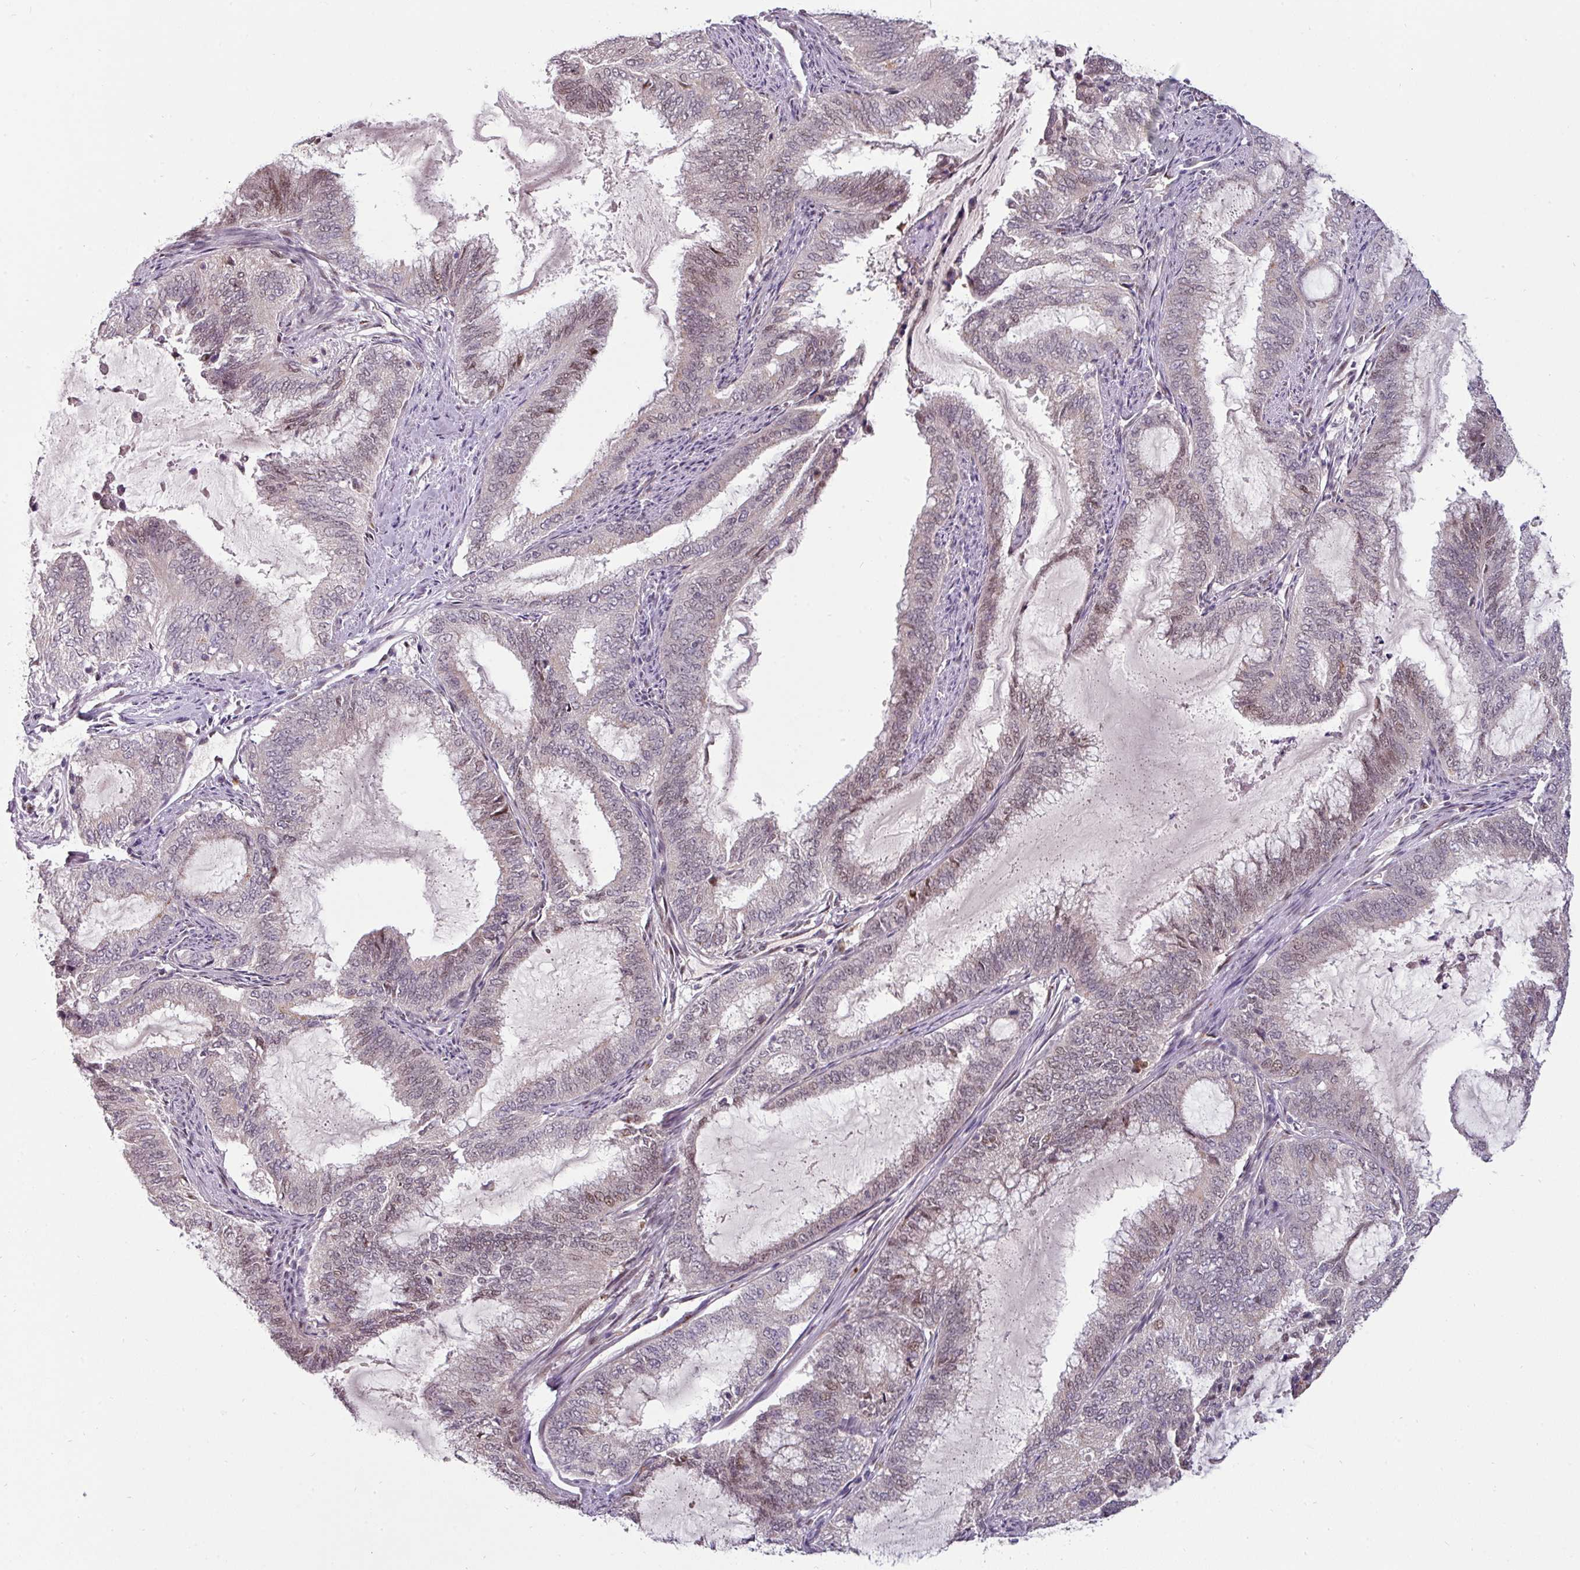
{"staining": {"intensity": "weak", "quantity": "<25%", "location": "nuclear"}, "tissue": "endometrial cancer", "cell_type": "Tumor cells", "image_type": "cancer", "snomed": [{"axis": "morphology", "description": "Adenocarcinoma, NOS"}, {"axis": "topography", "description": "Endometrium"}], "caption": "Tumor cells show no significant protein positivity in endometrial cancer (adenocarcinoma).", "gene": "SWSAP1", "patient": {"sex": "female", "age": 51}}